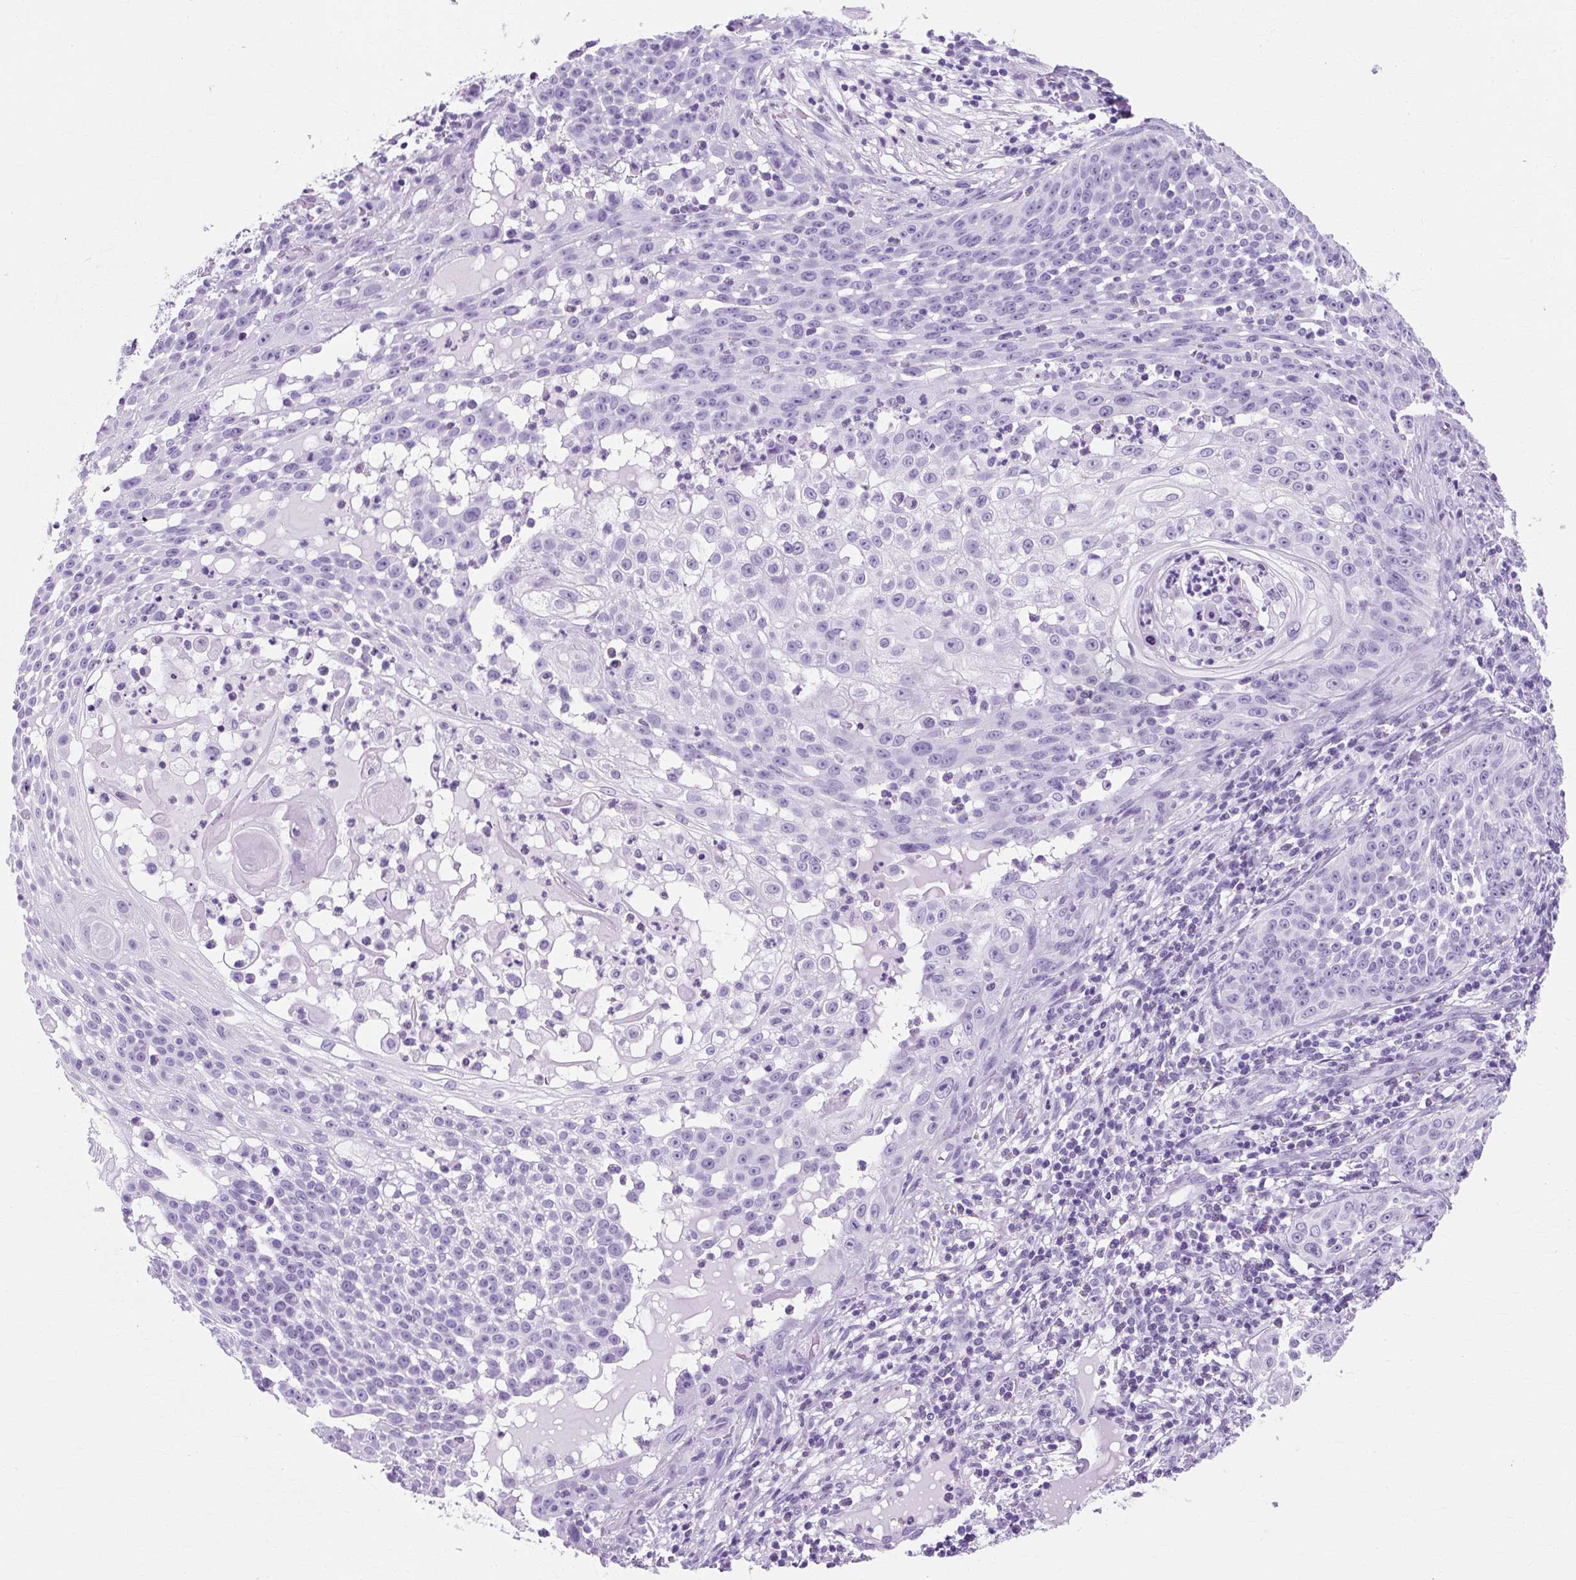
{"staining": {"intensity": "negative", "quantity": "none", "location": "none"}, "tissue": "skin cancer", "cell_type": "Tumor cells", "image_type": "cancer", "snomed": [{"axis": "morphology", "description": "Squamous cell carcinoma, NOS"}, {"axis": "topography", "description": "Skin"}], "caption": "There is no significant staining in tumor cells of skin cancer.", "gene": "TMEM89", "patient": {"sex": "male", "age": 24}}